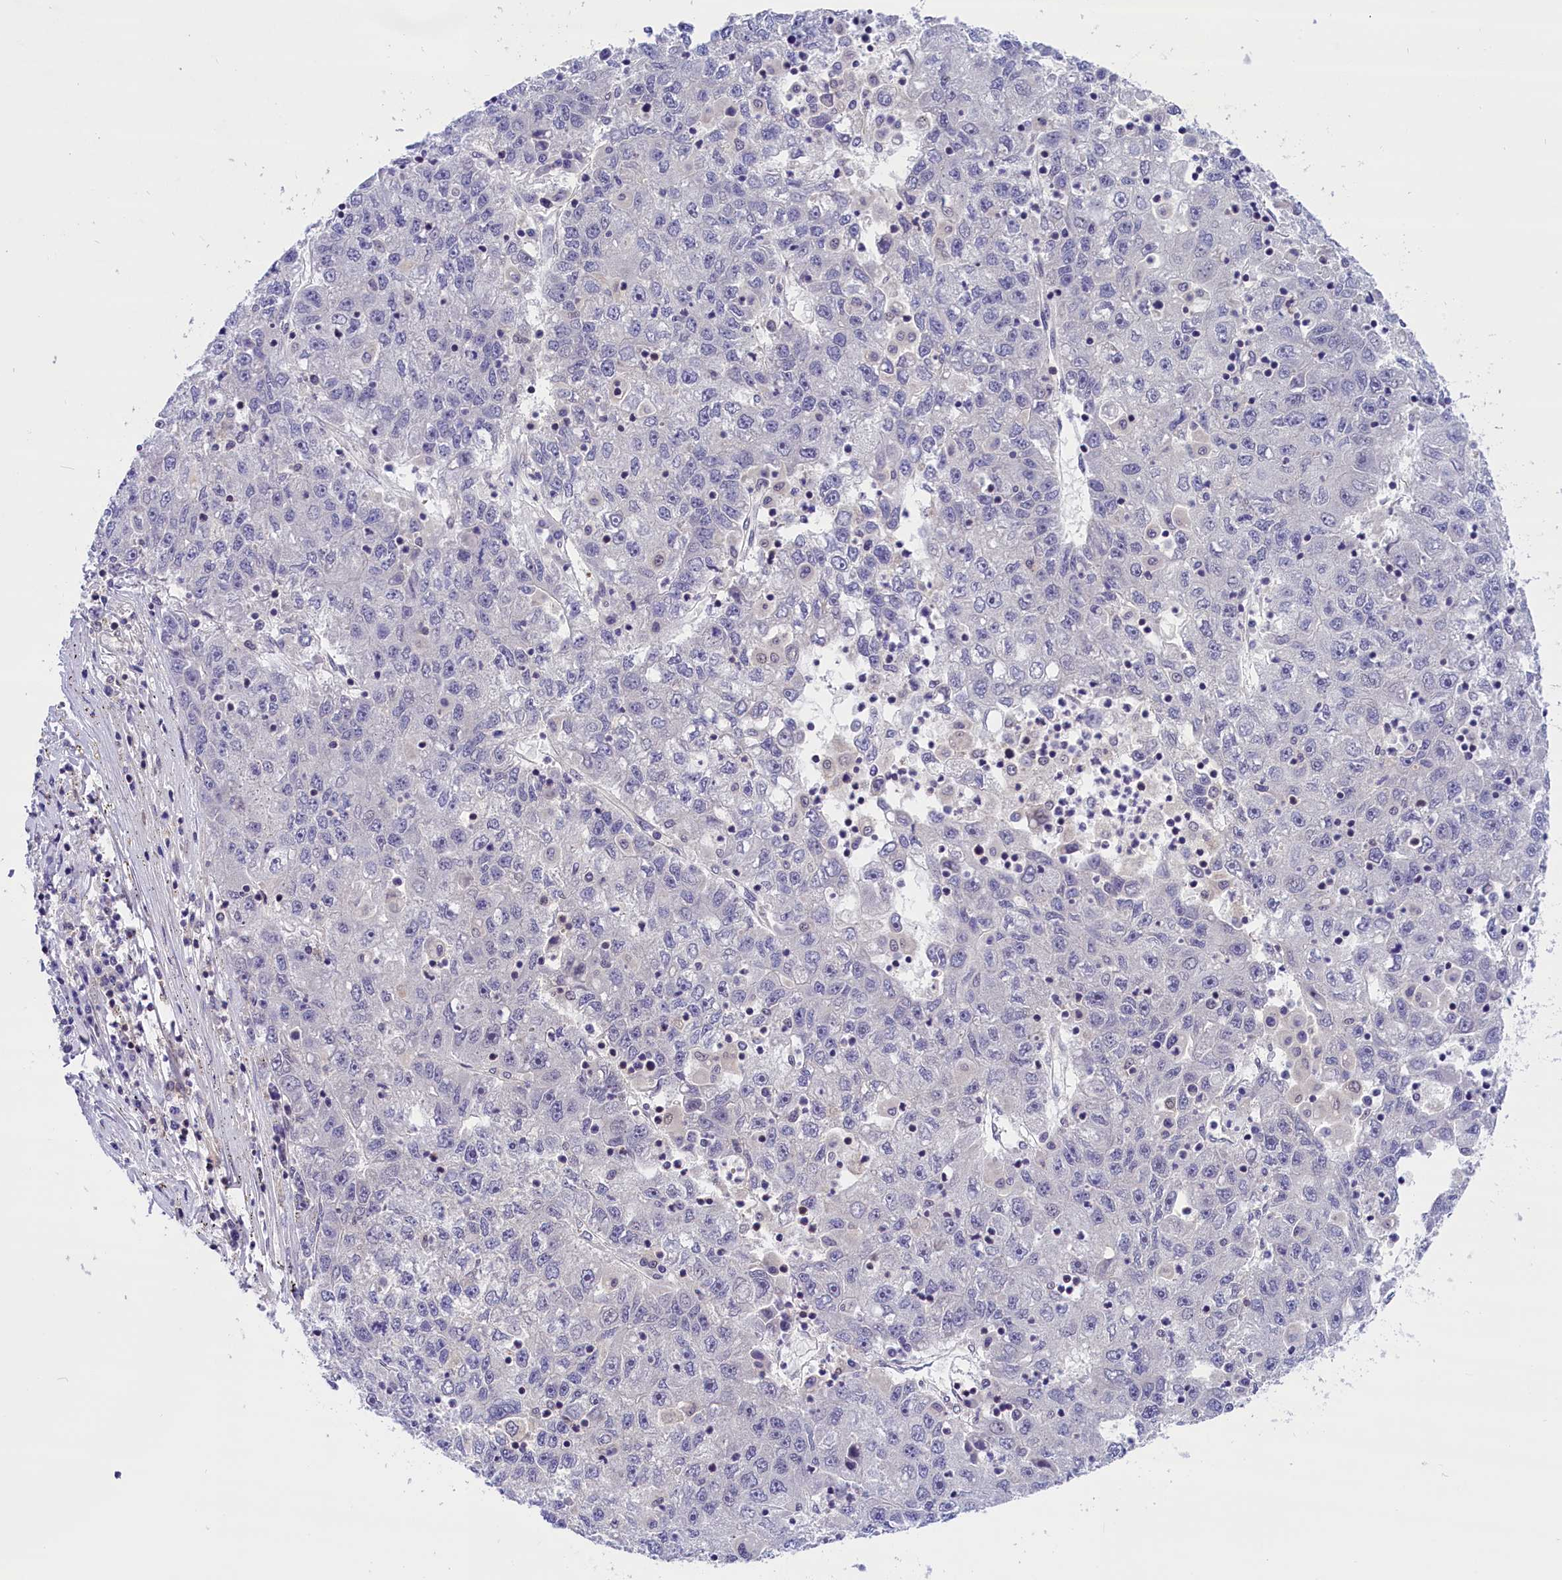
{"staining": {"intensity": "negative", "quantity": "none", "location": "none"}, "tissue": "liver cancer", "cell_type": "Tumor cells", "image_type": "cancer", "snomed": [{"axis": "morphology", "description": "Carcinoma, Hepatocellular, NOS"}, {"axis": "topography", "description": "Liver"}], "caption": "The immunohistochemistry micrograph has no significant staining in tumor cells of liver cancer (hepatocellular carcinoma) tissue.", "gene": "TBCB", "patient": {"sex": "male", "age": 49}}